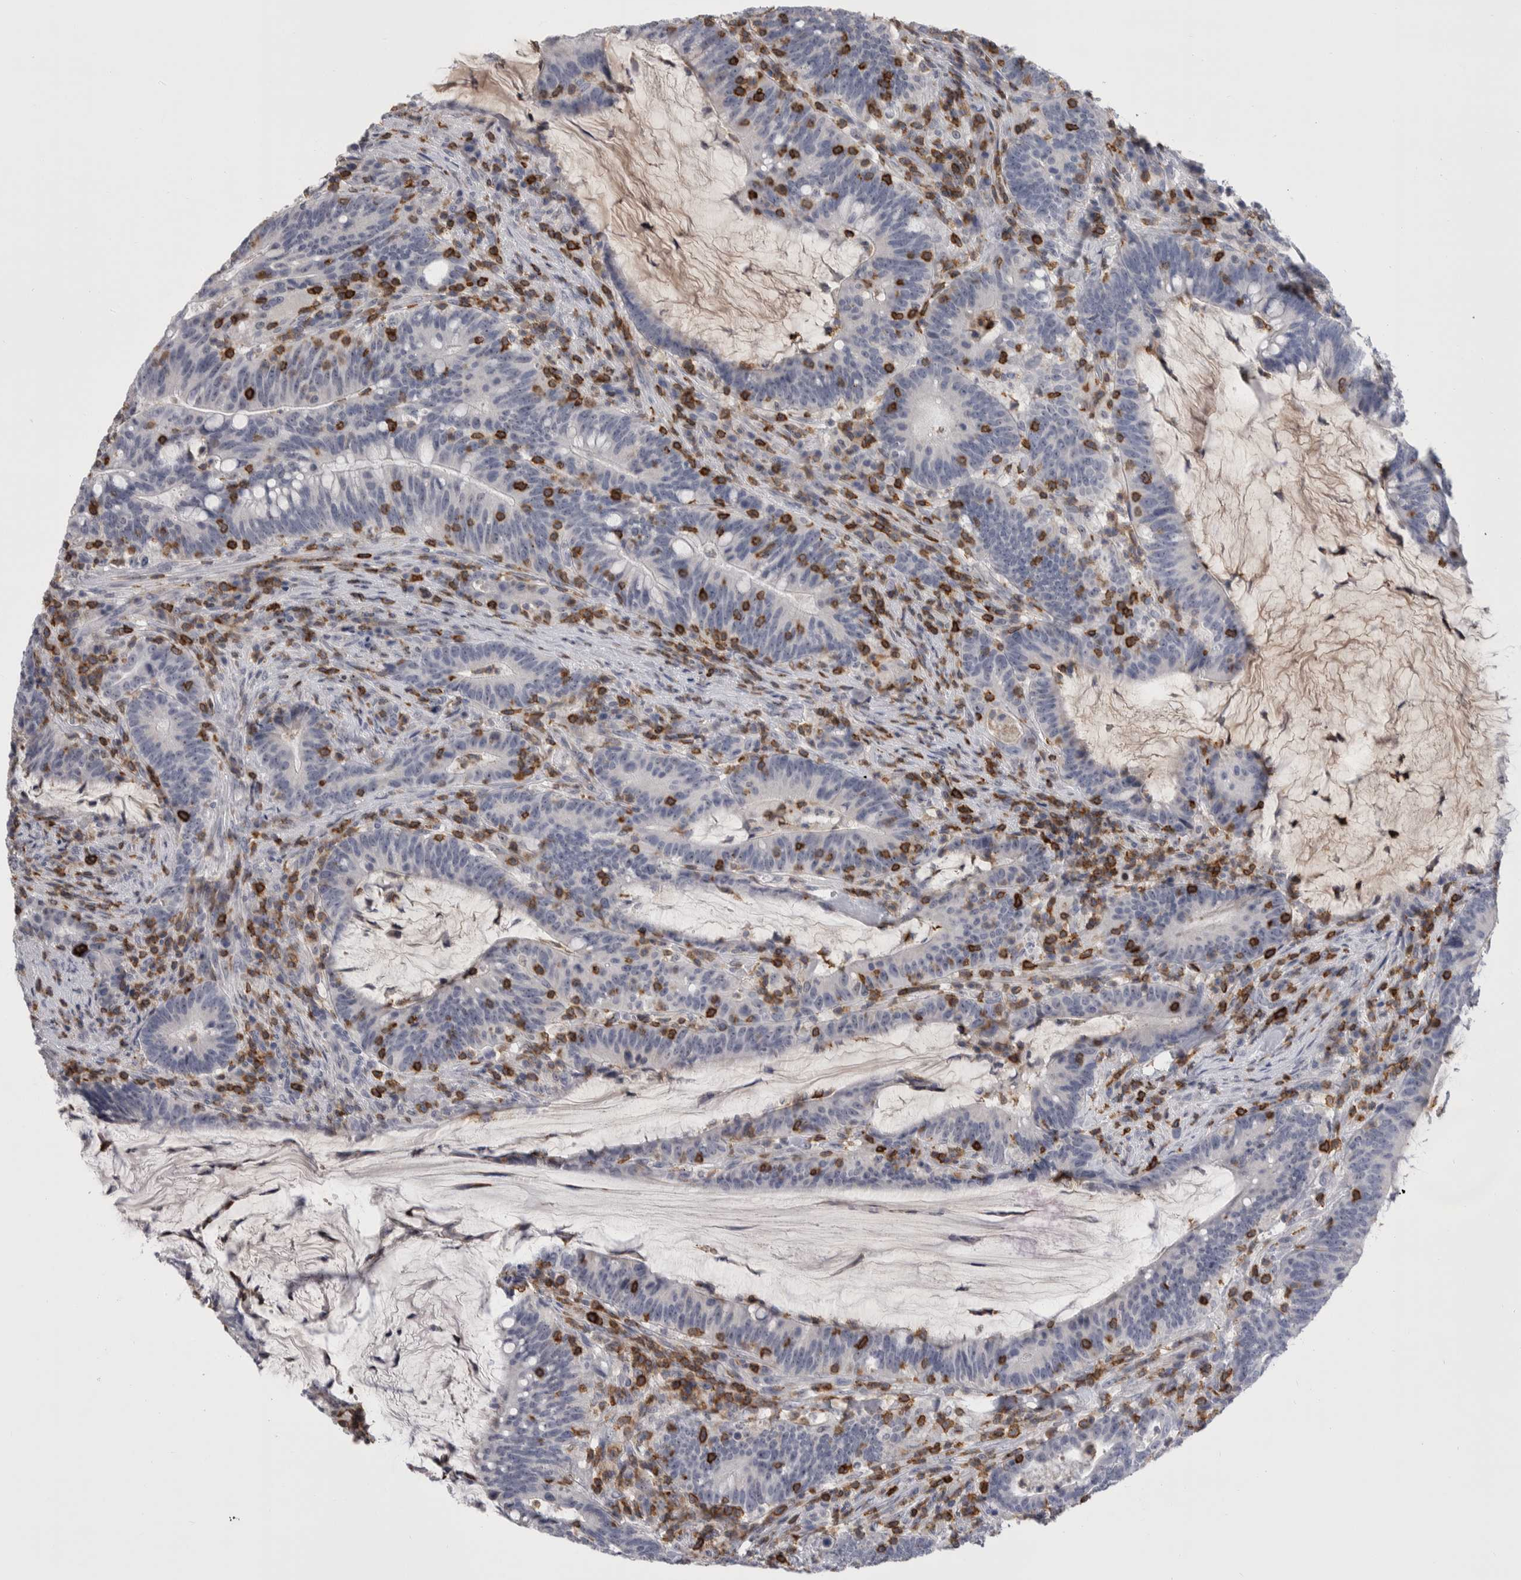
{"staining": {"intensity": "negative", "quantity": "none", "location": "none"}, "tissue": "colorectal cancer", "cell_type": "Tumor cells", "image_type": "cancer", "snomed": [{"axis": "morphology", "description": "Adenocarcinoma, NOS"}, {"axis": "topography", "description": "Colon"}], "caption": "Tumor cells are negative for brown protein staining in colorectal cancer (adenocarcinoma).", "gene": "CEP295NL", "patient": {"sex": "female", "age": 66}}